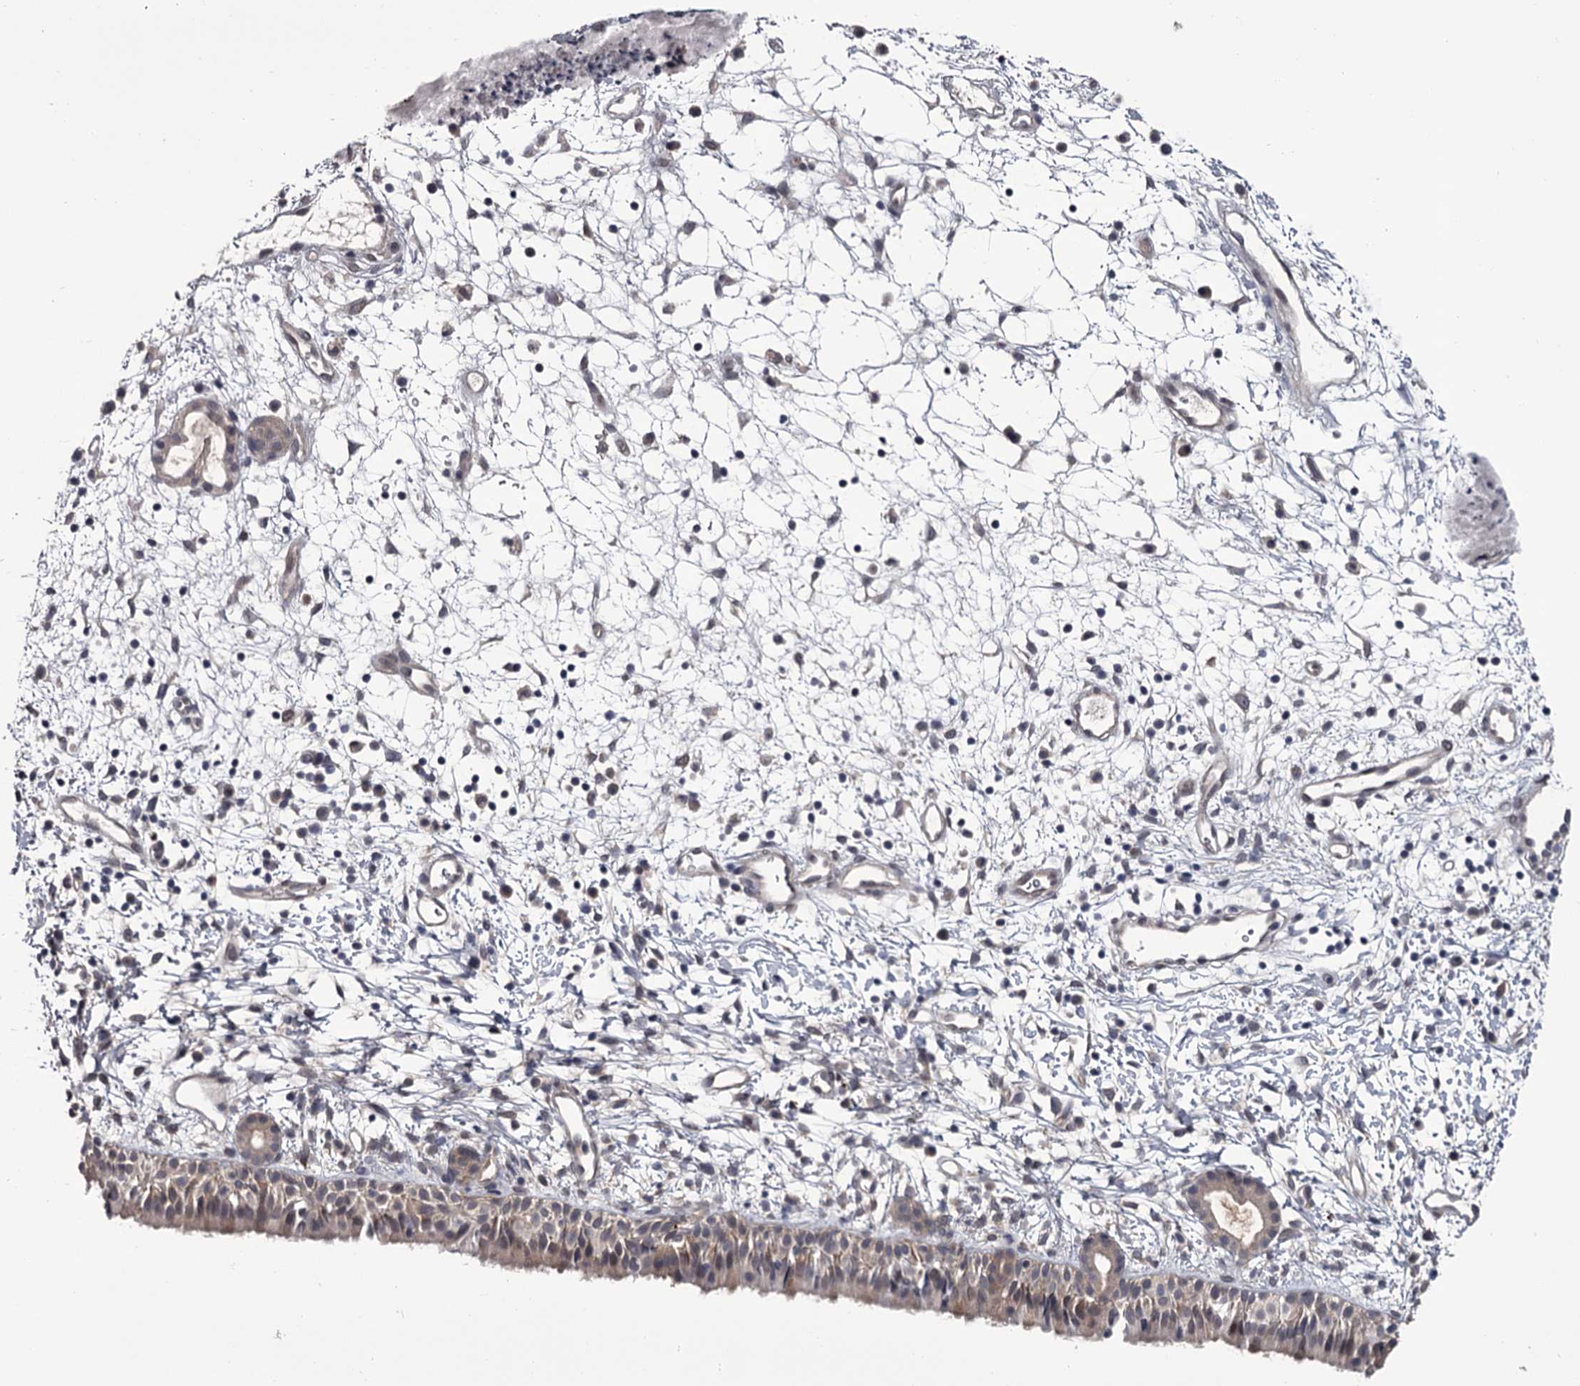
{"staining": {"intensity": "weak", "quantity": "<25%", "location": "cytoplasmic/membranous"}, "tissue": "nasopharynx", "cell_type": "Respiratory epithelial cells", "image_type": "normal", "snomed": [{"axis": "morphology", "description": "Normal tissue, NOS"}, {"axis": "topography", "description": "Nasopharynx"}], "caption": "The image displays no significant staining in respiratory epithelial cells of nasopharynx.", "gene": "DAO", "patient": {"sex": "male", "age": 22}}